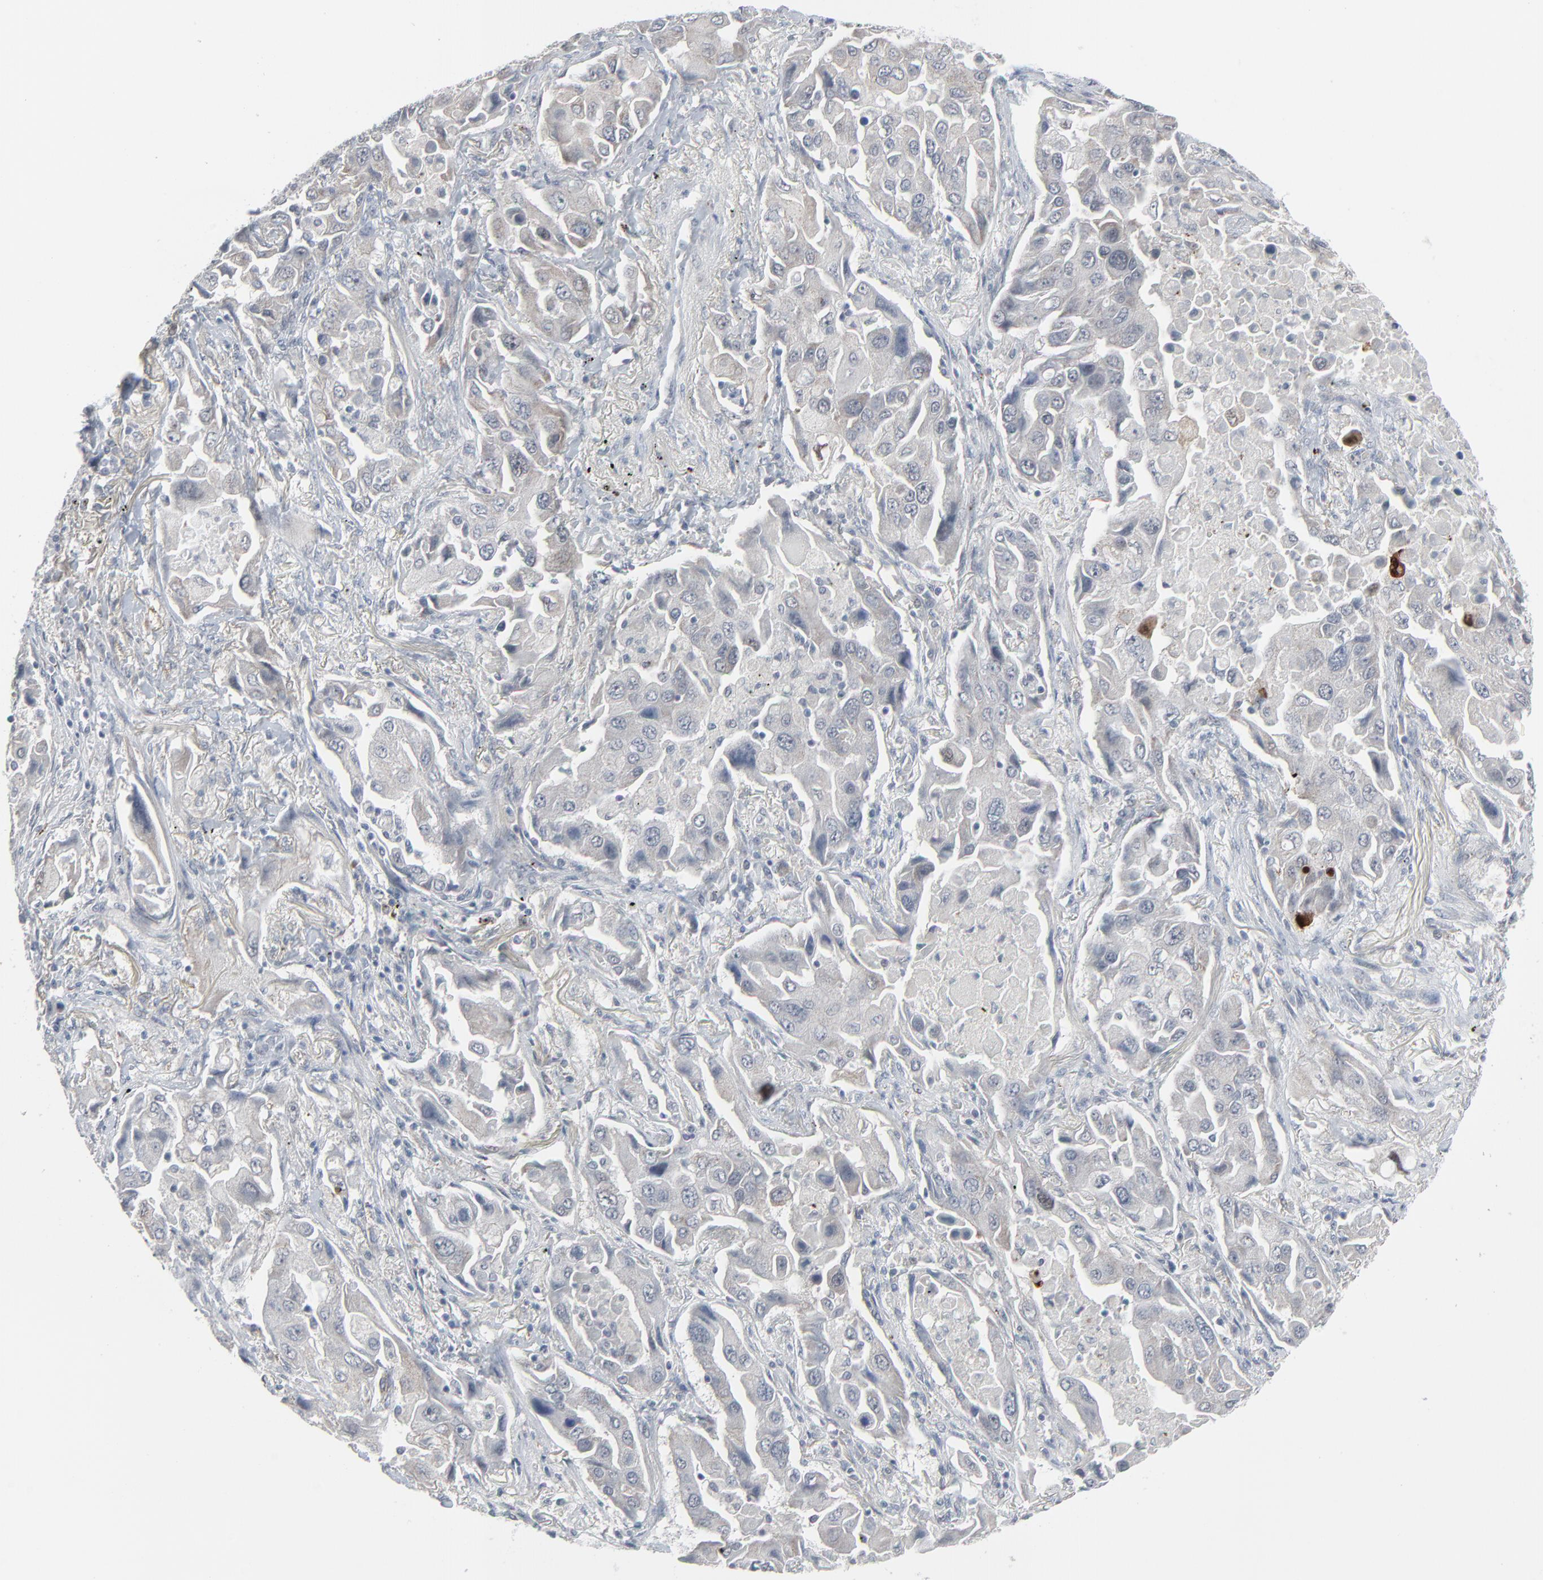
{"staining": {"intensity": "negative", "quantity": "none", "location": "none"}, "tissue": "lung cancer", "cell_type": "Tumor cells", "image_type": "cancer", "snomed": [{"axis": "morphology", "description": "Adenocarcinoma, NOS"}, {"axis": "topography", "description": "Lung"}], "caption": "The micrograph shows no significant staining in tumor cells of lung adenocarcinoma.", "gene": "NEUROD1", "patient": {"sex": "female", "age": 65}}